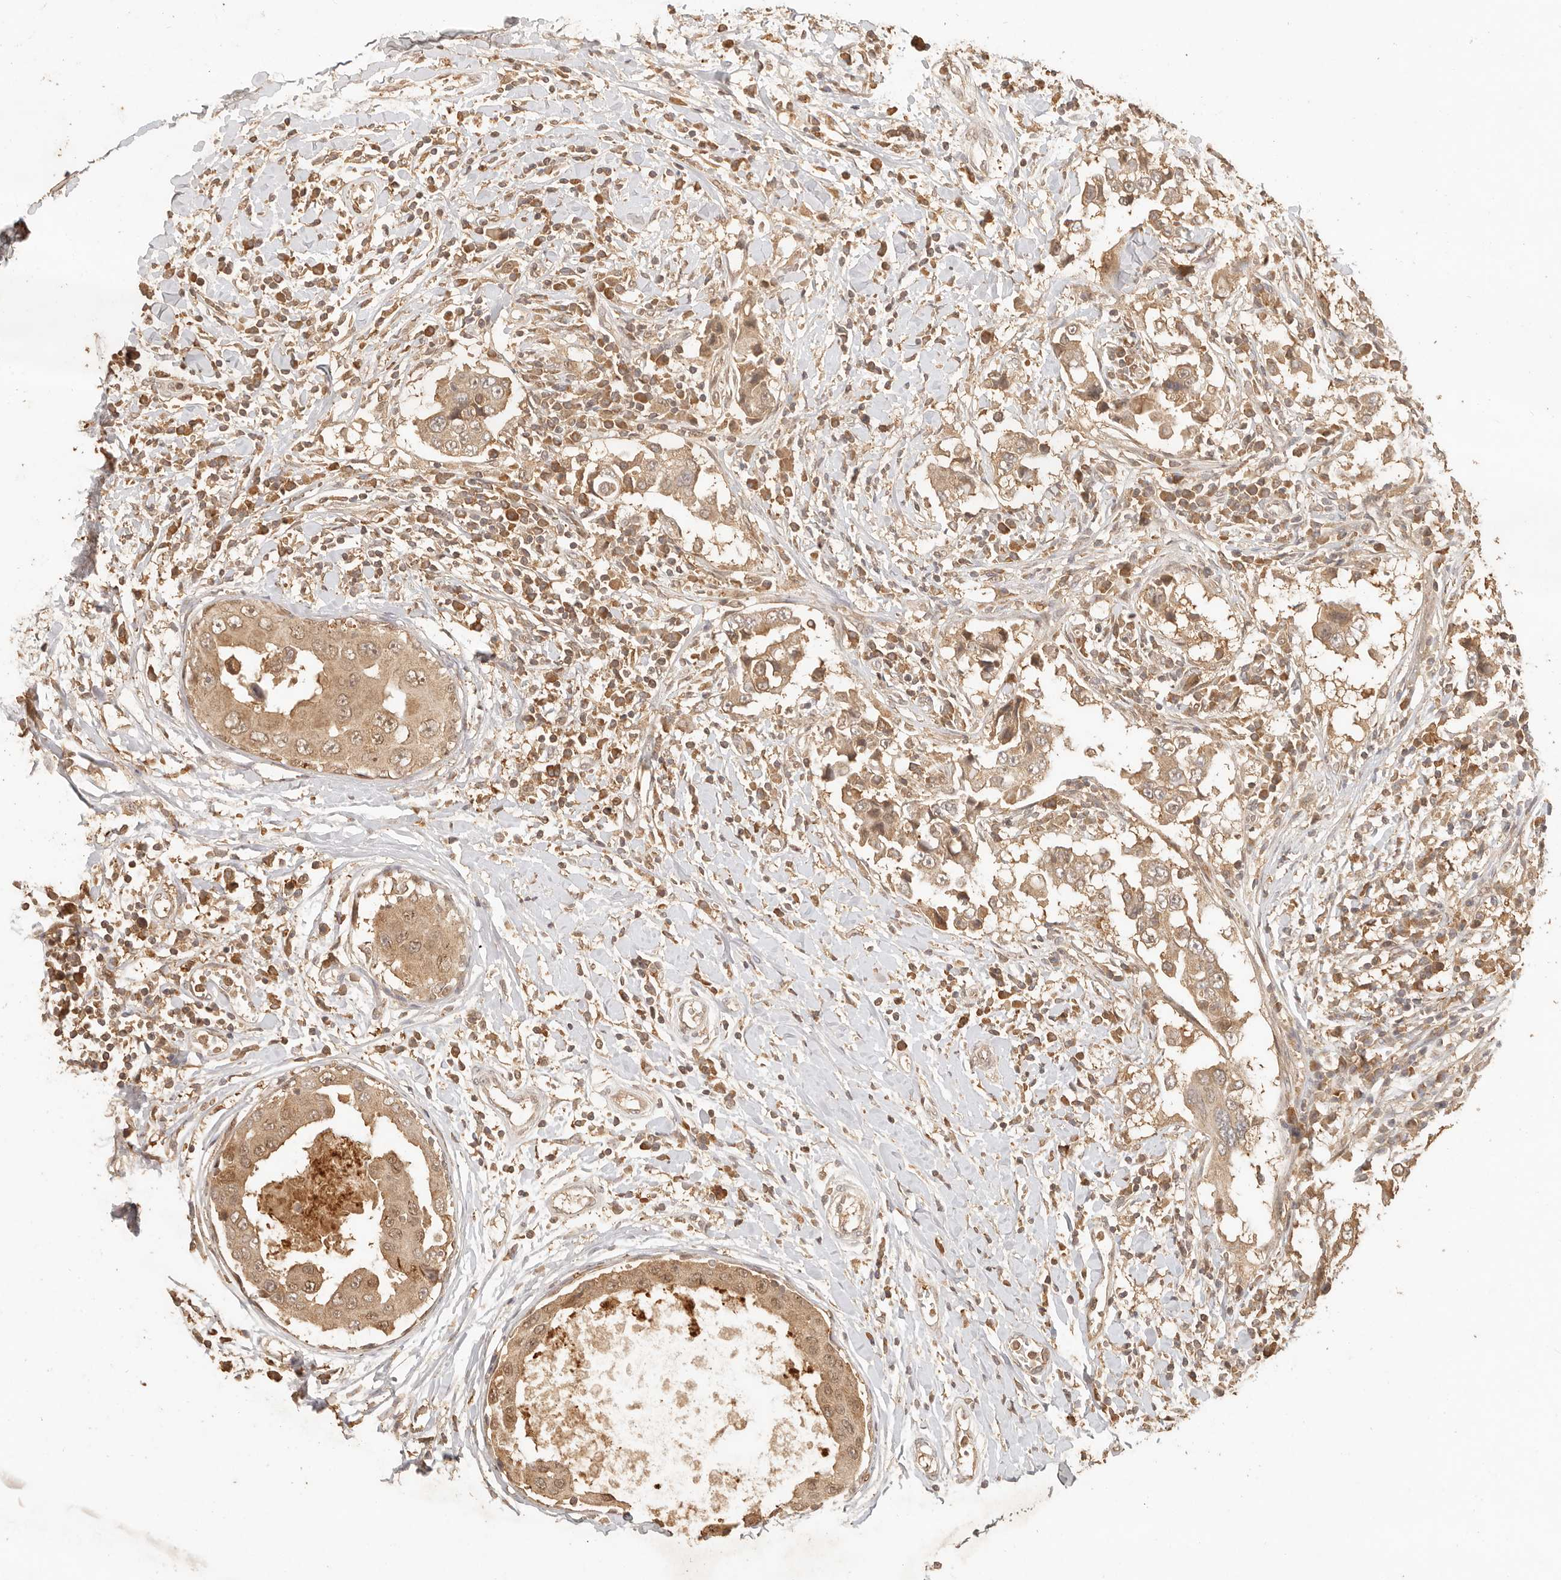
{"staining": {"intensity": "moderate", "quantity": ">75%", "location": "cytoplasmic/membranous"}, "tissue": "breast cancer", "cell_type": "Tumor cells", "image_type": "cancer", "snomed": [{"axis": "morphology", "description": "Duct carcinoma"}, {"axis": "topography", "description": "Breast"}], "caption": "Protein staining exhibits moderate cytoplasmic/membranous positivity in approximately >75% of tumor cells in breast cancer.", "gene": "INTS11", "patient": {"sex": "female", "age": 27}}